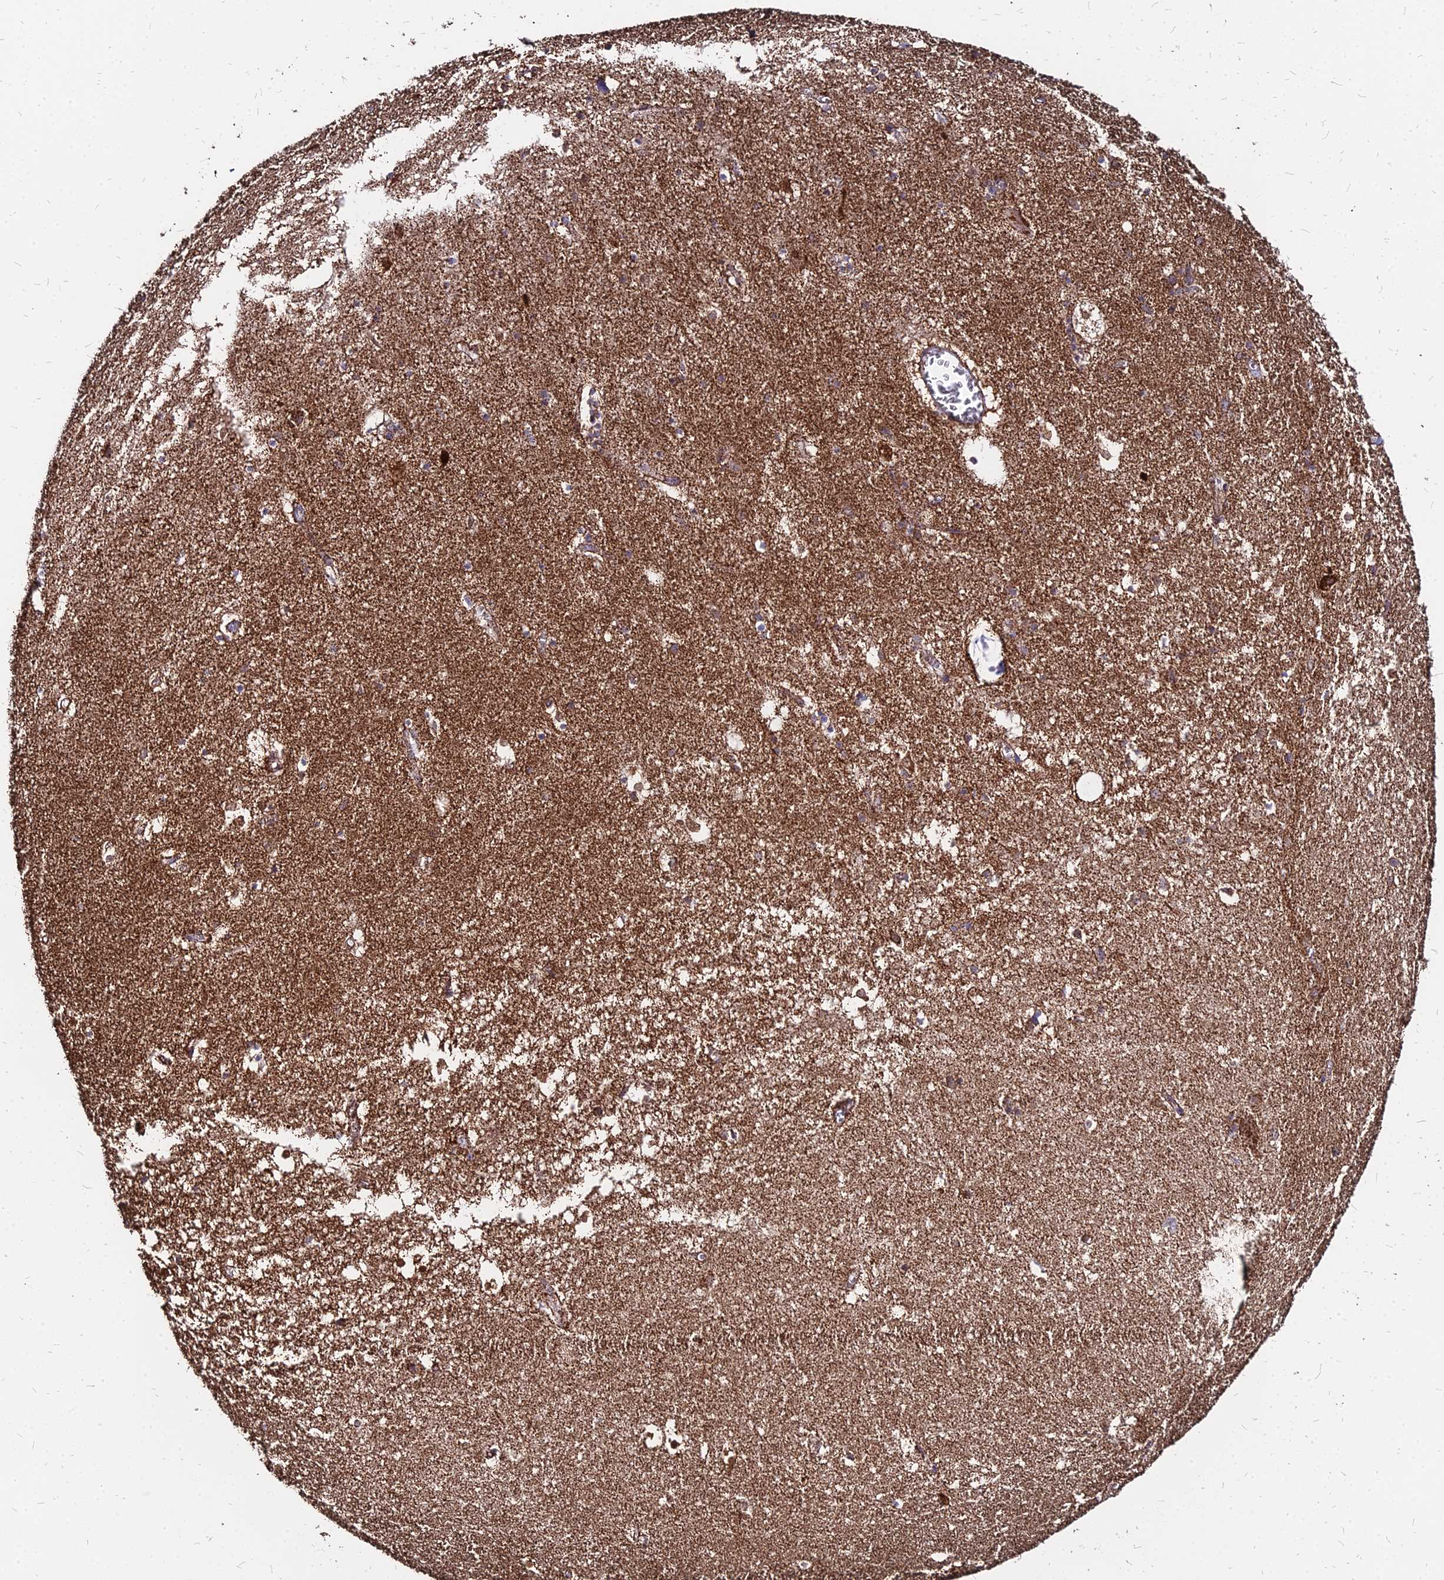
{"staining": {"intensity": "moderate", "quantity": ">75%", "location": "cytoplasmic/membranous"}, "tissue": "hippocampus", "cell_type": "Glial cells", "image_type": "normal", "snomed": [{"axis": "morphology", "description": "Normal tissue, NOS"}, {"axis": "topography", "description": "Hippocampus"}], "caption": "Immunohistochemical staining of normal human hippocampus exhibits moderate cytoplasmic/membranous protein expression in approximately >75% of glial cells.", "gene": "DLD", "patient": {"sex": "female", "age": 64}}